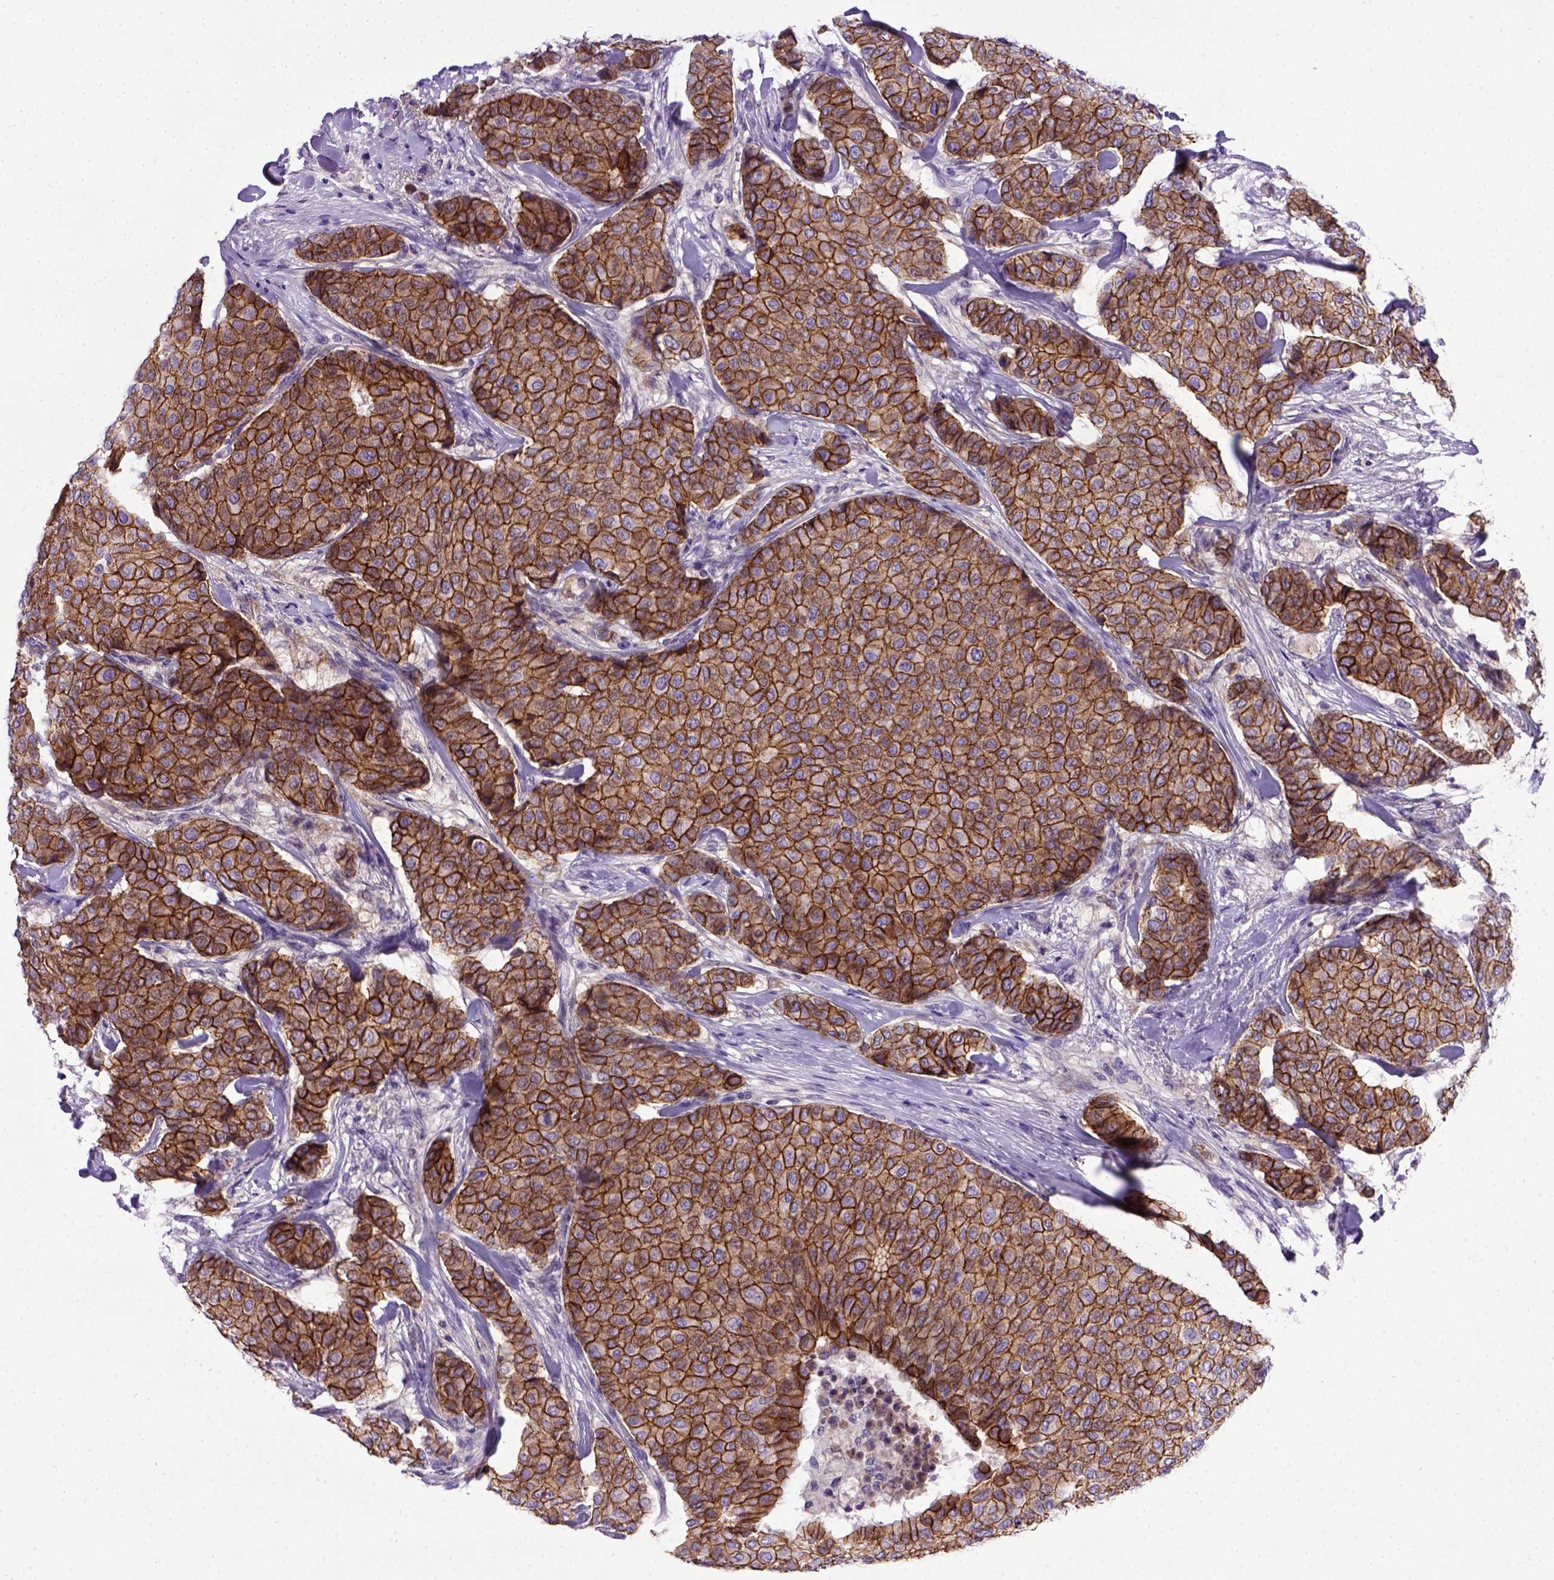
{"staining": {"intensity": "strong", "quantity": ">75%", "location": "cytoplasmic/membranous"}, "tissue": "breast cancer", "cell_type": "Tumor cells", "image_type": "cancer", "snomed": [{"axis": "morphology", "description": "Duct carcinoma"}, {"axis": "topography", "description": "Breast"}], "caption": "Strong cytoplasmic/membranous positivity is present in approximately >75% of tumor cells in breast cancer.", "gene": "CDH1", "patient": {"sex": "female", "age": 75}}